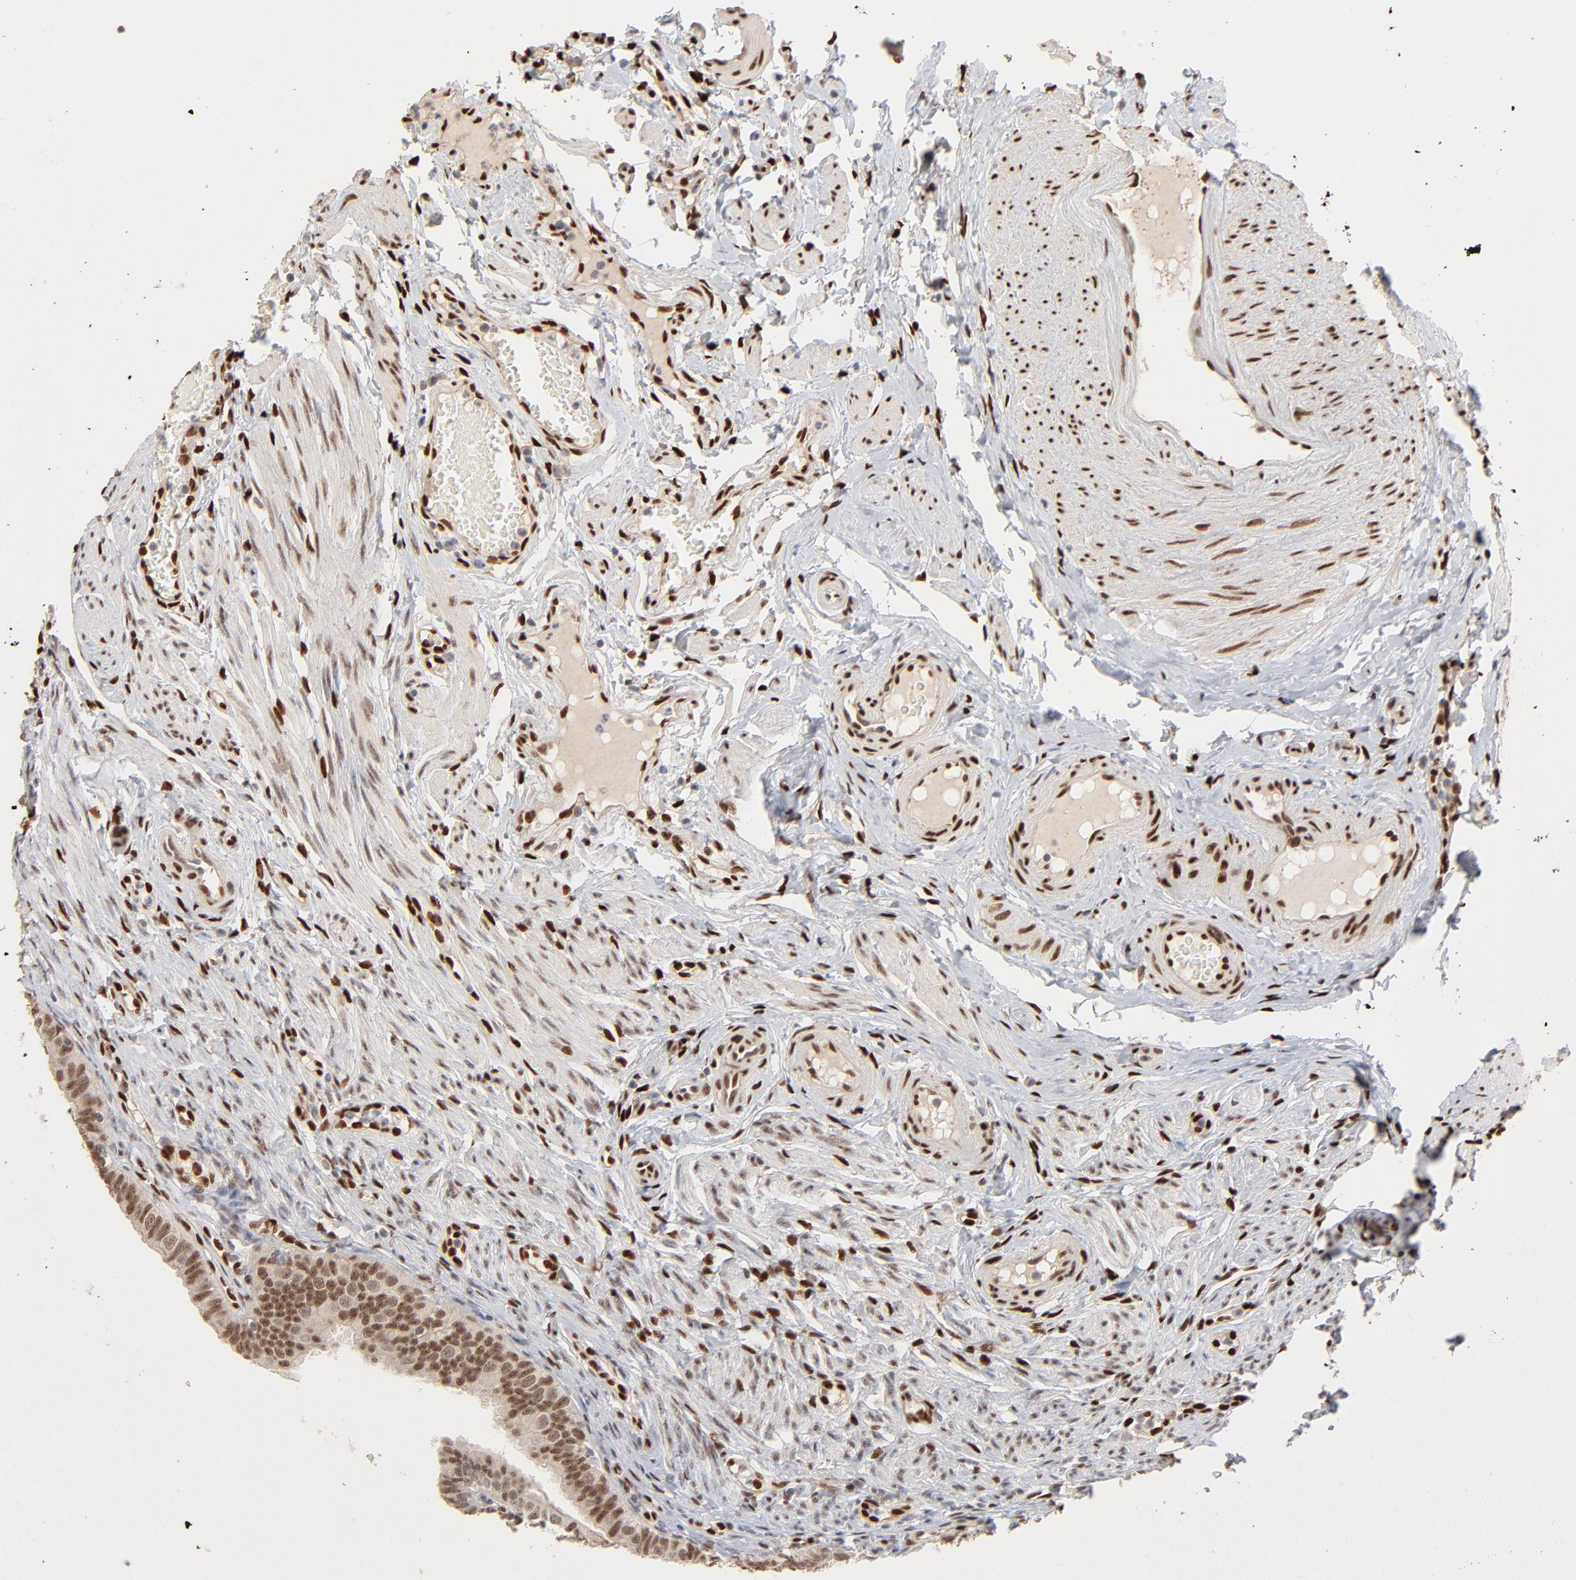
{"staining": {"intensity": "moderate", "quantity": ">75%", "location": "nuclear"}, "tissue": "fallopian tube", "cell_type": "Glandular cells", "image_type": "normal", "snomed": [{"axis": "morphology", "description": "Normal tissue, NOS"}, {"axis": "topography", "description": "Fallopian tube"}, {"axis": "topography", "description": "Ovary"}], "caption": "IHC histopathology image of benign fallopian tube: human fallopian tube stained using IHC demonstrates medium levels of moderate protein expression localized specifically in the nuclear of glandular cells, appearing as a nuclear brown color.", "gene": "NFIB", "patient": {"sex": "female", "age": 51}}